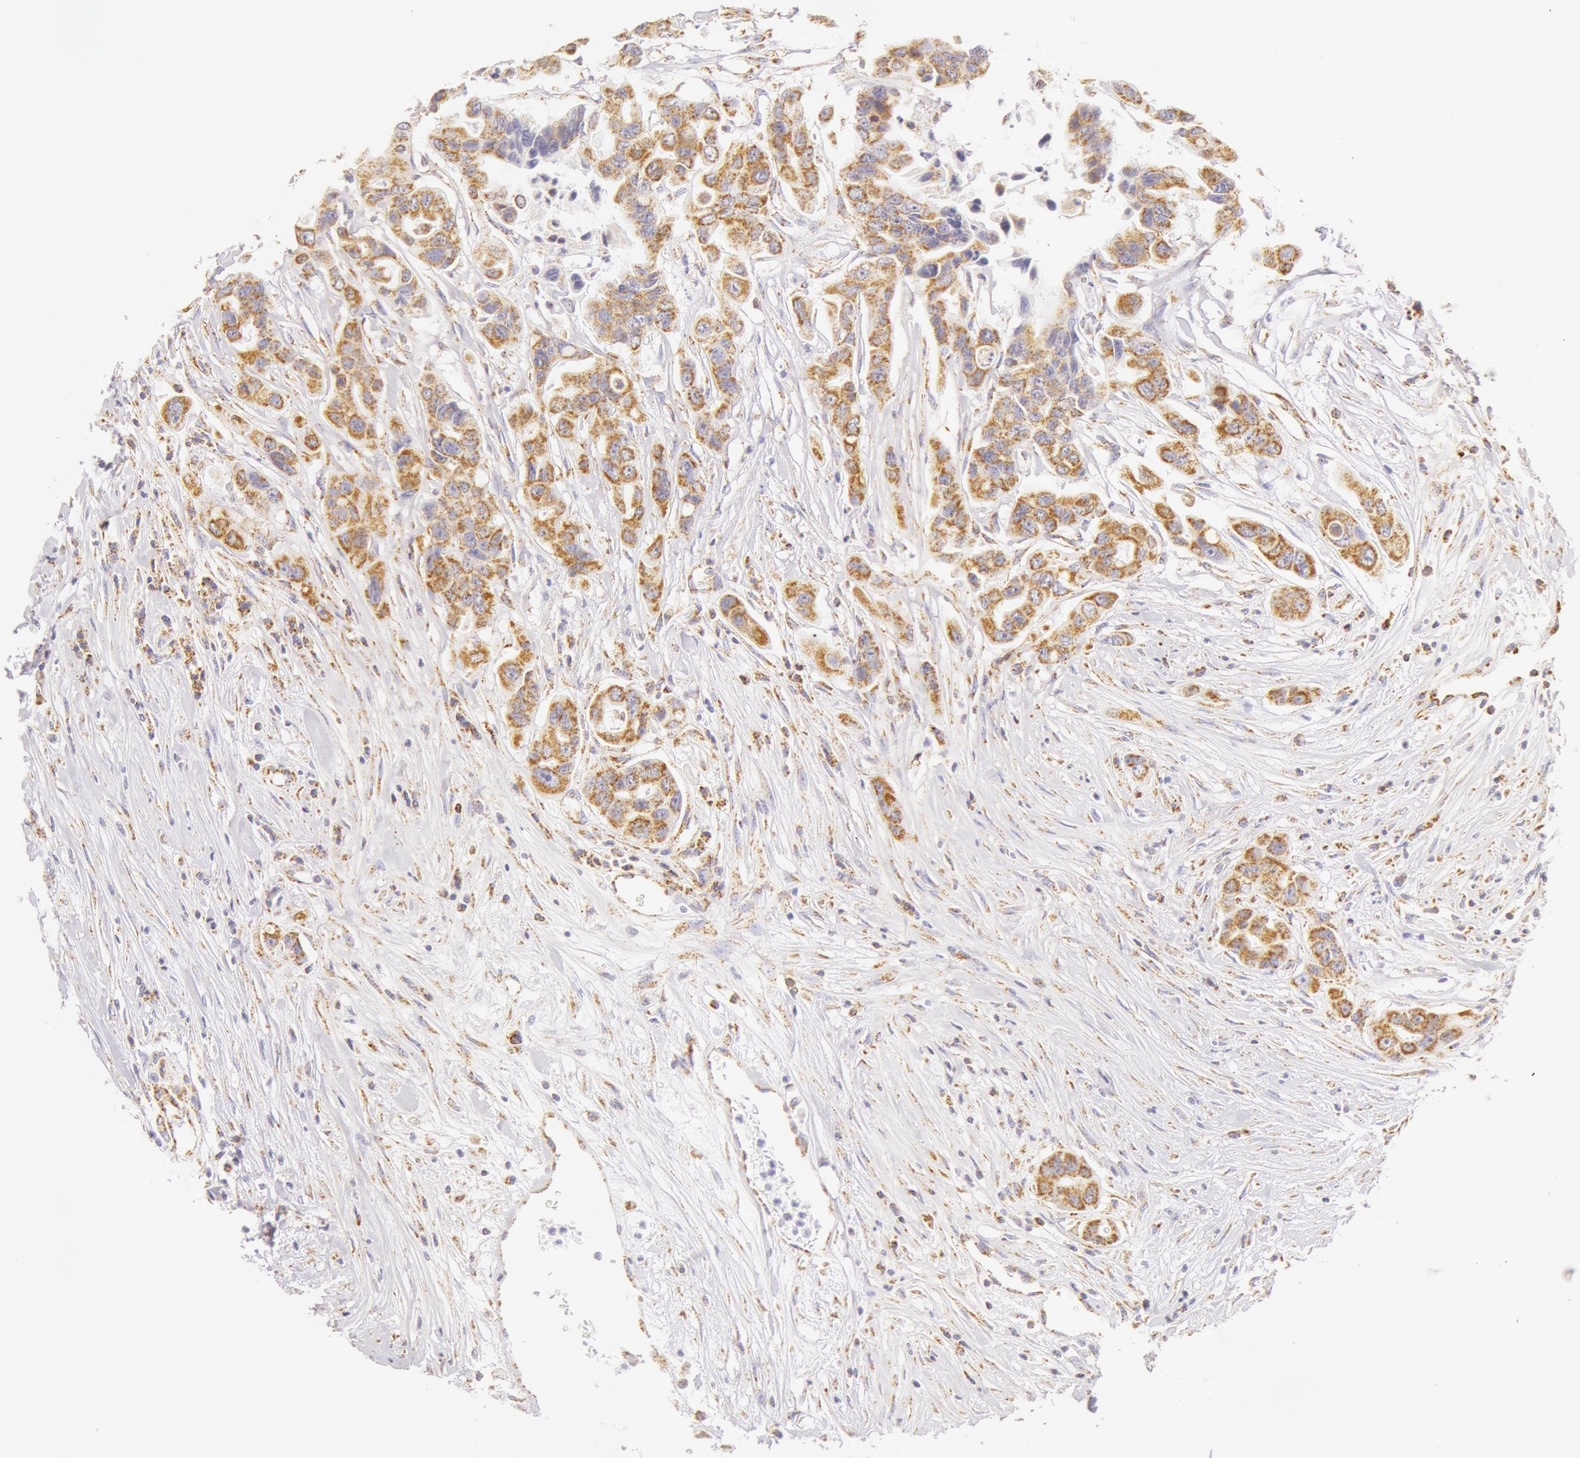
{"staining": {"intensity": "moderate", "quantity": ">75%", "location": "cytoplasmic/membranous"}, "tissue": "colorectal cancer", "cell_type": "Tumor cells", "image_type": "cancer", "snomed": [{"axis": "morphology", "description": "Adenocarcinoma, NOS"}, {"axis": "topography", "description": "Colon"}], "caption": "Colorectal cancer (adenocarcinoma) tissue exhibits moderate cytoplasmic/membranous expression in approximately >75% of tumor cells, visualized by immunohistochemistry.", "gene": "ATP5F1B", "patient": {"sex": "female", "age": 70}}